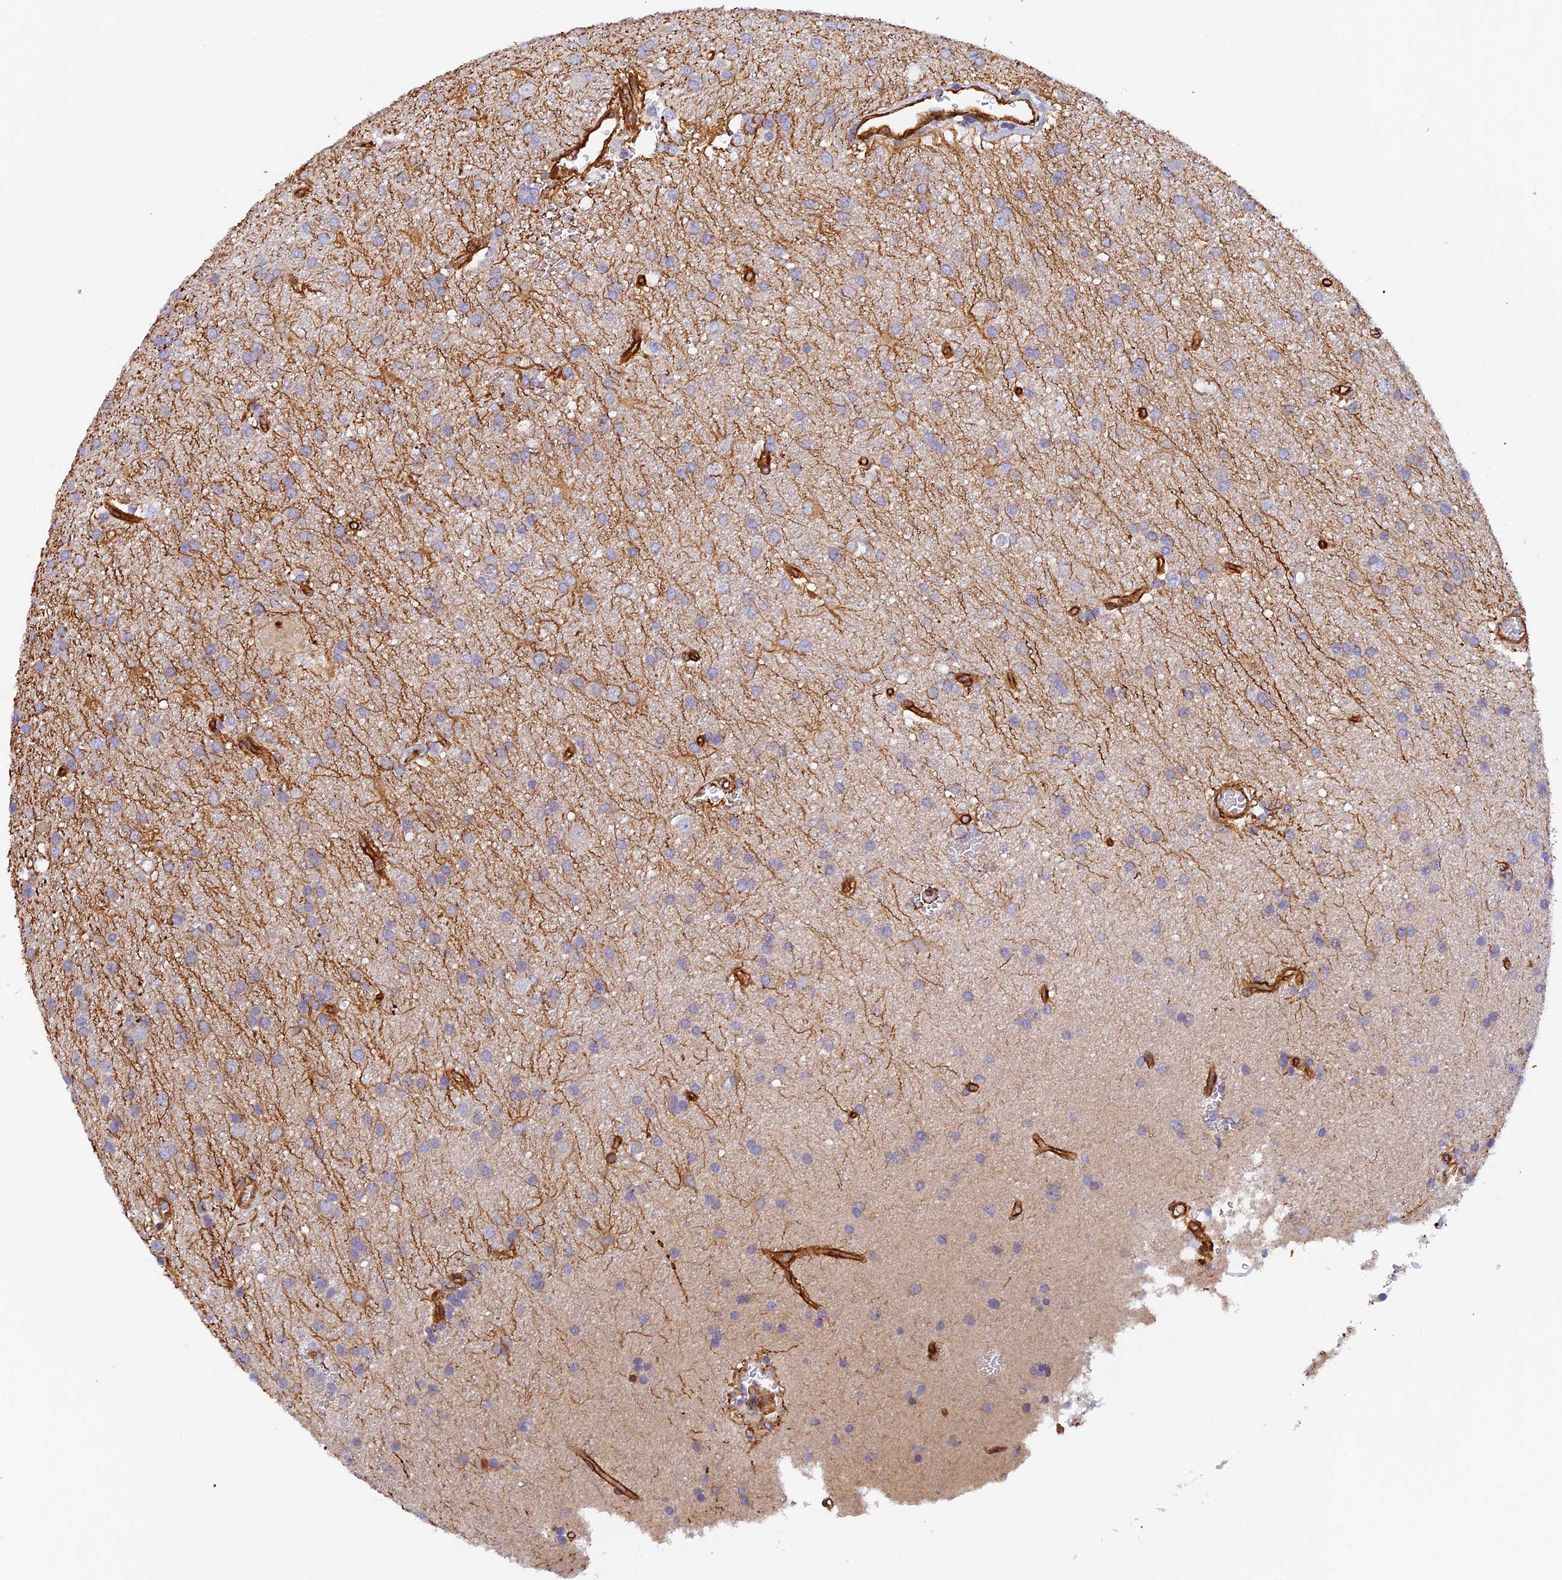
{"staining": {"intensity": "moderate", "quantity": "<25%", "location": "cytoplasmic/membranous"}, "tissue": "glioma", "cell_type": "Tumor cells", "image_type": "cancer", "snomed": [{"axis": "morphology", "description": "Glioma, malignant, Low grade"}, {"axis": "topography", "description": "Brain"}], "caption": "Human malignant glioma (low-grade) stained for a protein (brown) demonstrates moderate cytoplasmic/membranous positive positivity in about <25% of tumor cells.", "gene": "MYO9A", "patient": {"sex": "male", "age": 66}}